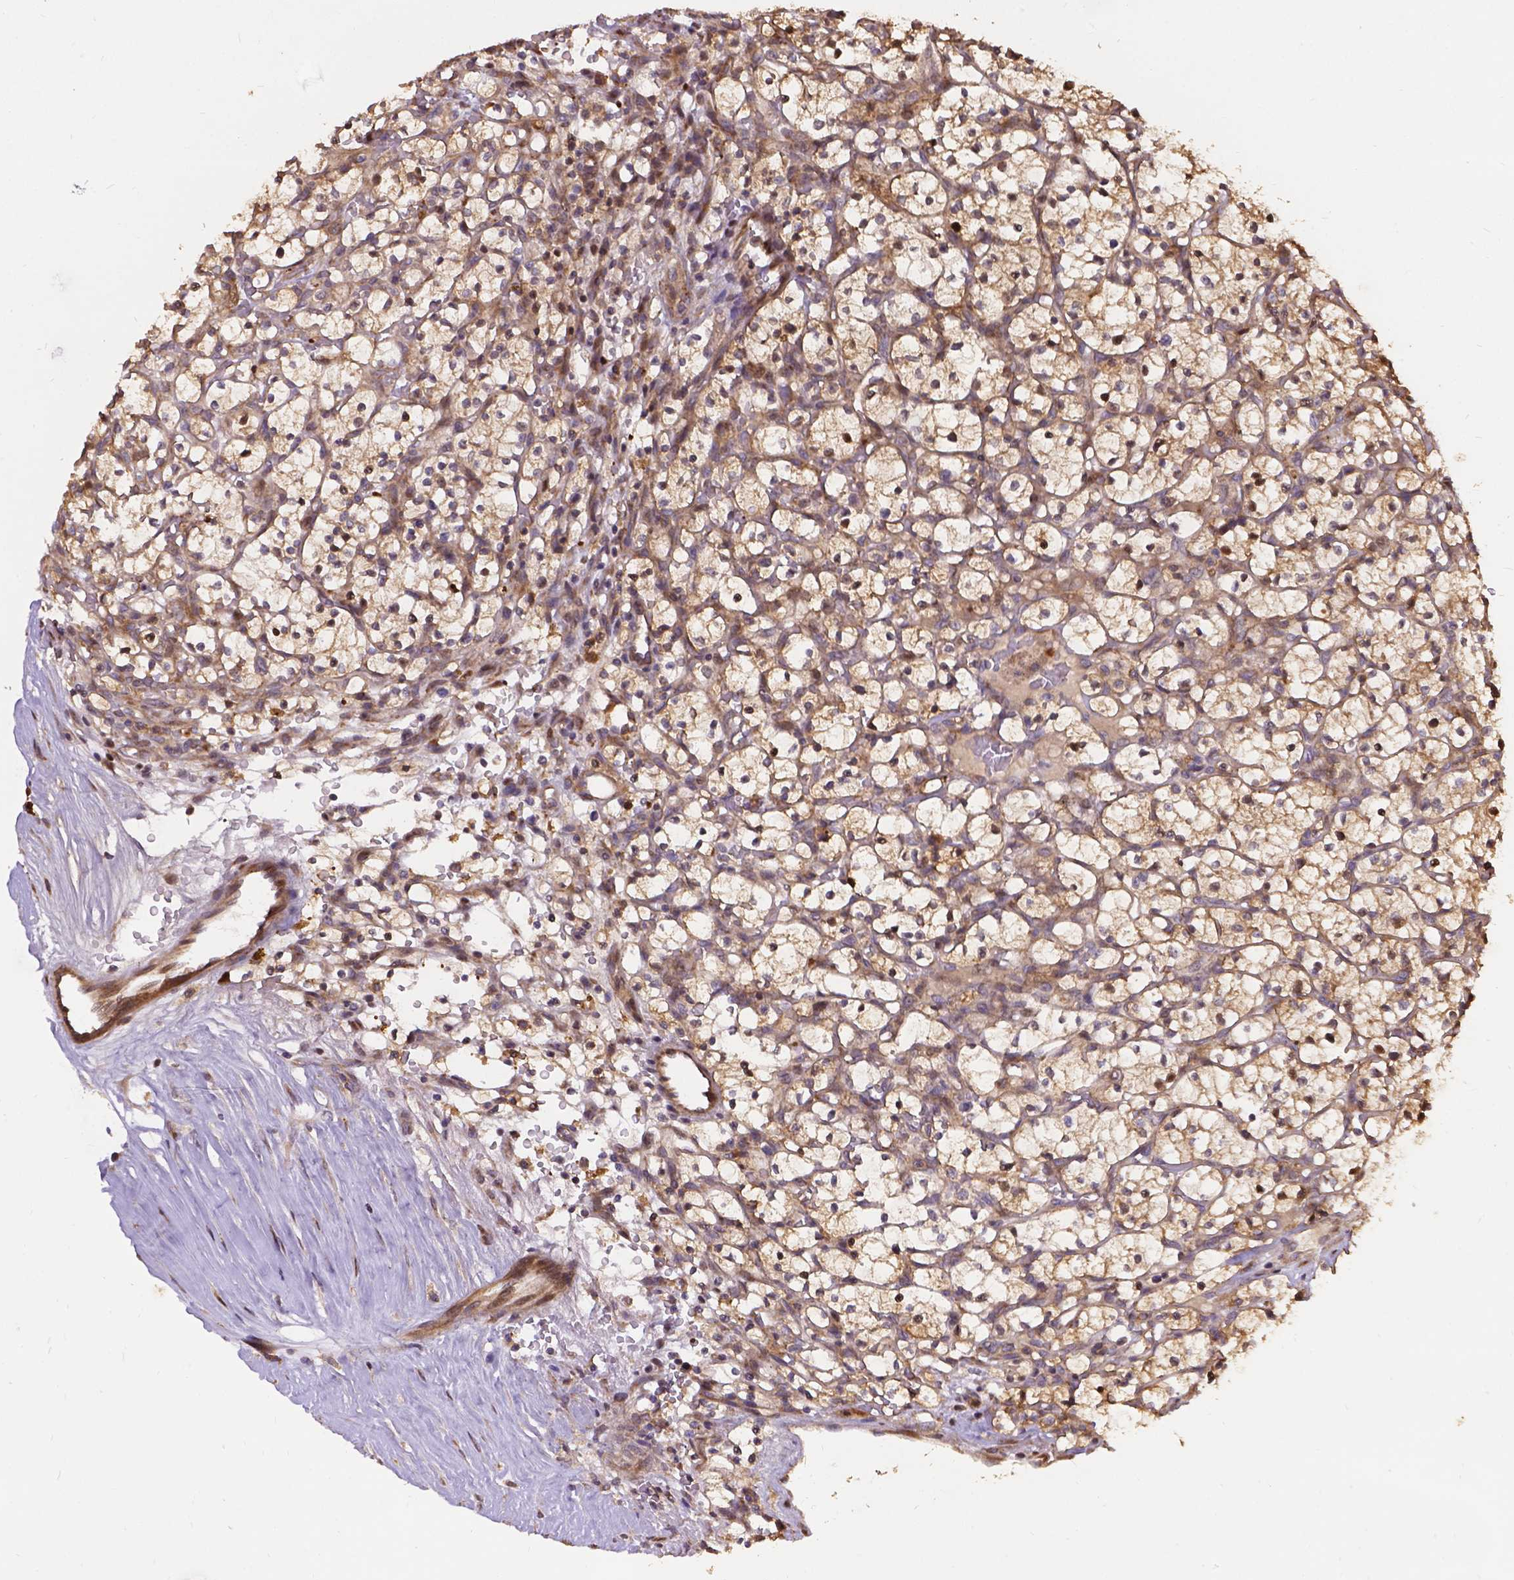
{"staining": {"intensity": "weak", "quantity": ">75%", "location": "cytoplasmic/membranous"}, "tissue": "renal cancer", "cell_type": "Tumor cells", "image_type": "cancer", "snomed": [{"axis": "morphology", "description": "Adenocarcinoma, NOS"}, {"axis": "topography", "description": "Kidney"}], "caption": "Approximately >75% of tumor cells in renal cancer demonstrate weak cytoplasmic/membranous protein expression as visualized by brown immunohistochemical staining.", "gene": "DENND6A", "patient": {"sex": "female", "age": 64}}